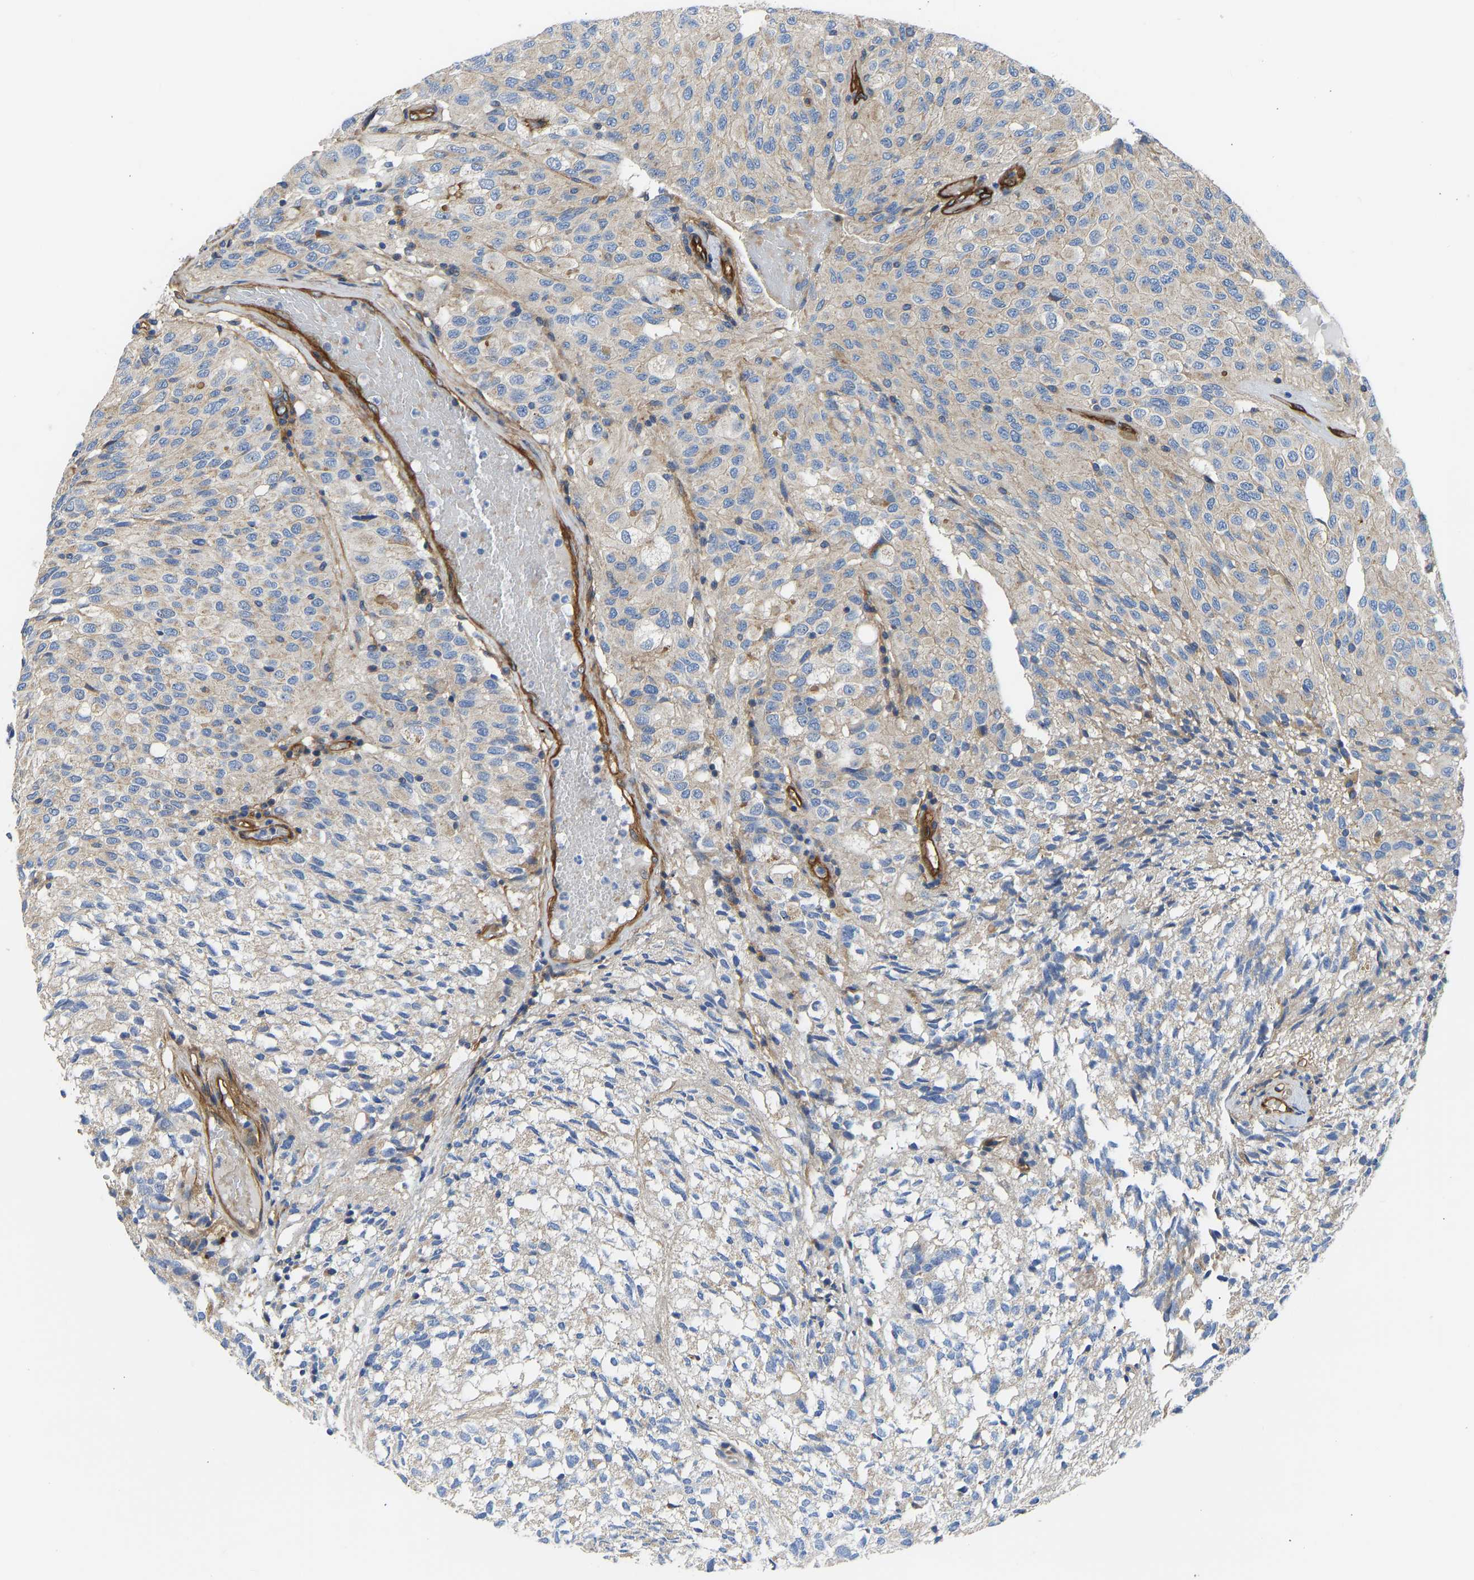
{"staining": {"intensity": "weak", "quantity": "25%-75%", "location": "cytoplasmic/membranous"}, "tissue": "glioma", "cell_type": "Tumor cells", "image_type": "cancer", "snomed": [{"axis": "morphology", "description": "Glioma, malignant, High grade"}, {"axis": "topography", "description": "Brain"}], "caption": "Immunohistochemical staining of high-grade glioma (malignant) shows low levels of weak cytoplasmic/membranous protein expression in approximately 25%-75% of tumor cells. (DAB IHC, brown staining for protein, blue staining for nuclei).", "gene": "MYO1C", "patient": {"sex": "male", "age": 32}}